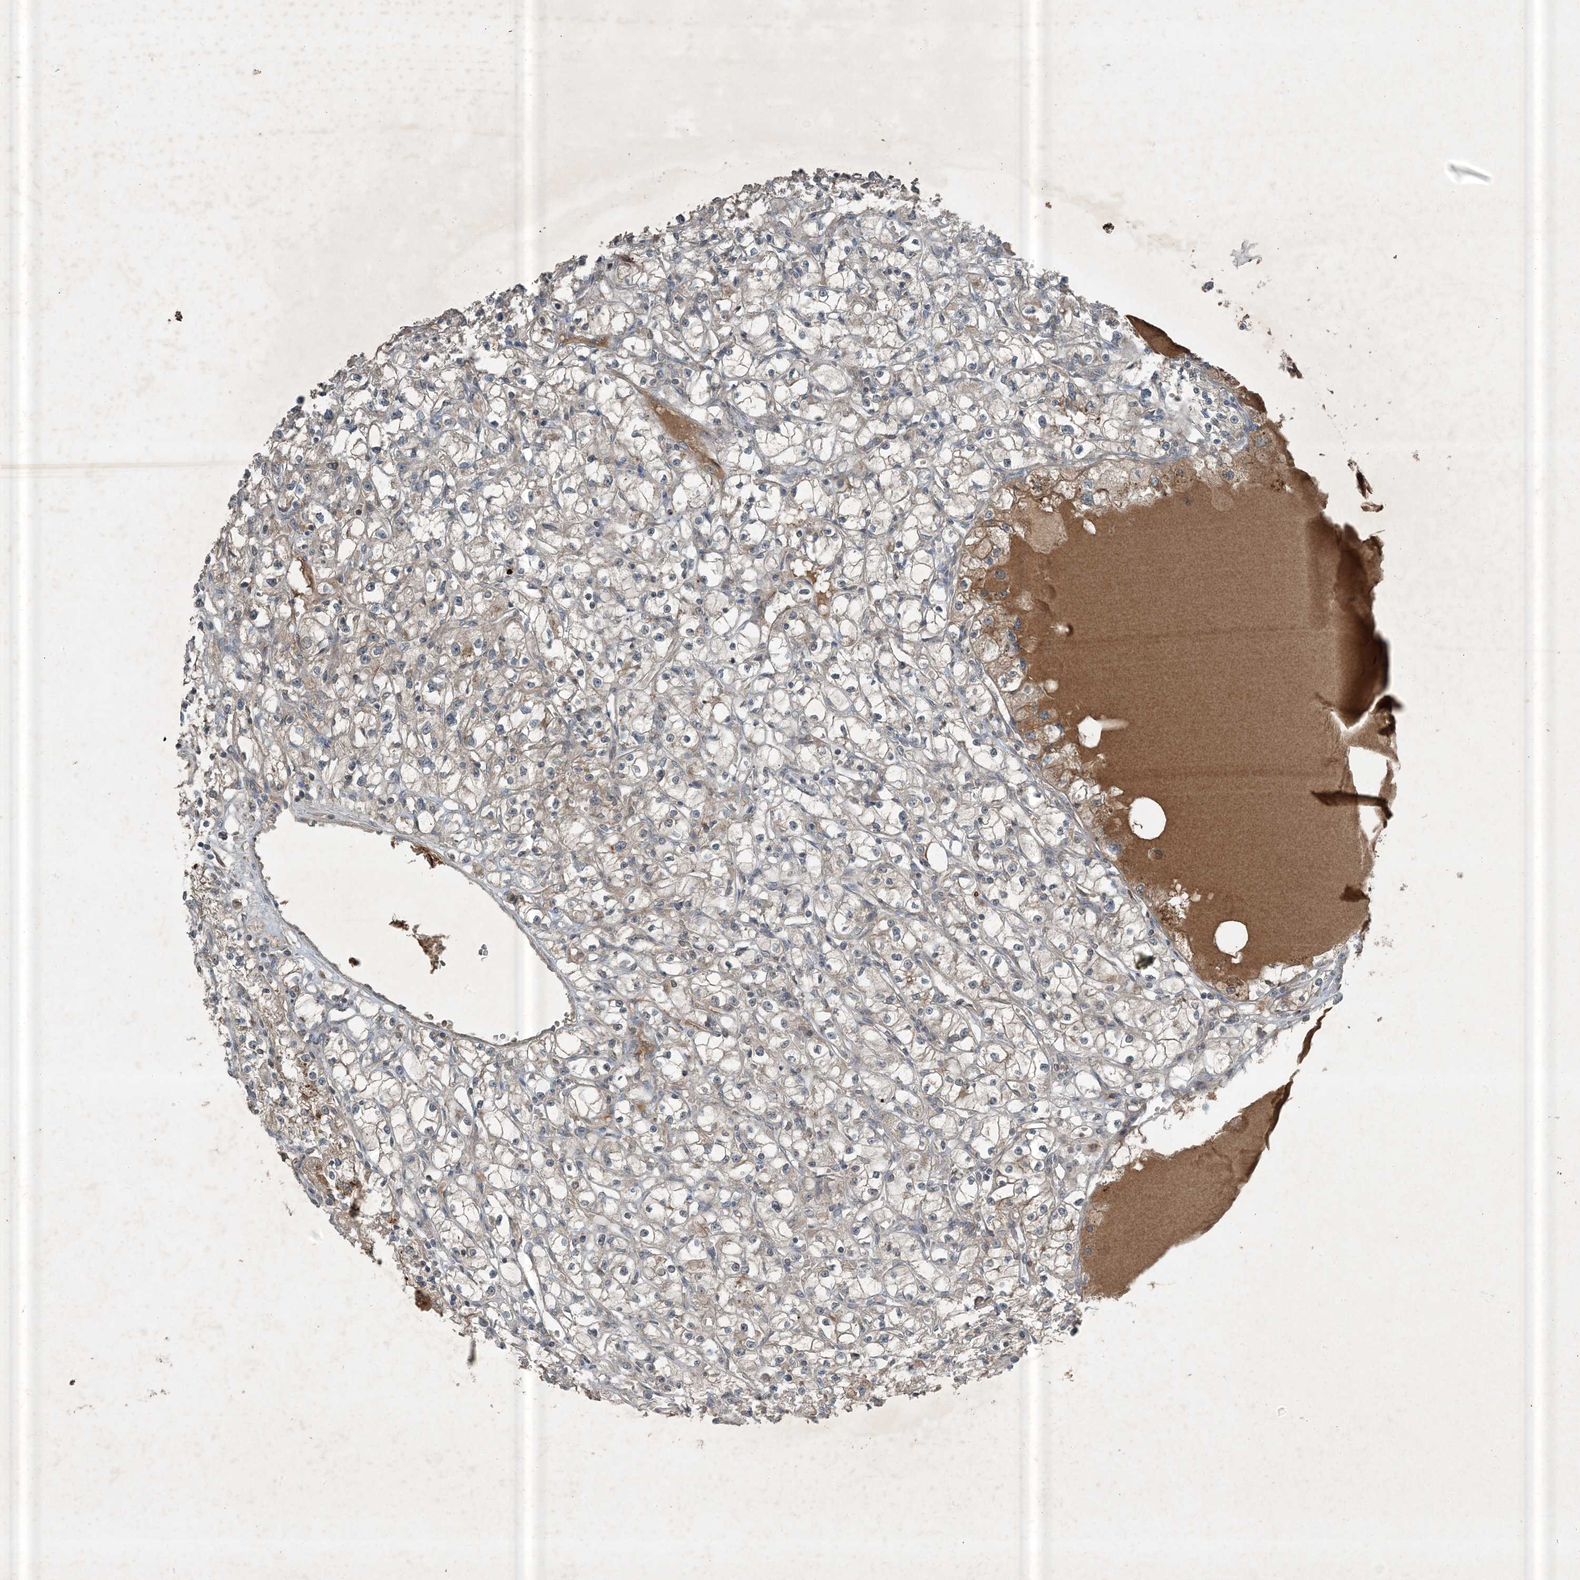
{"staining": {"intensity": "moderate", "quantity": "<25%", "location": "cytoplasmic/membranous"}, "tissue": "renal cancer", "cell_type": "Tumor cells", "image_type": "cancer", "snomed": [{"axis": "morphology", "description": "Adenocarcinoma, NOS"}, {"axis": "topography", "description": "Kidney"}], "caption": "This is a micrograph of IHC staining of renal adenocarcinoma, which shows moderate positivity in the cytoplasmic/membranous of tumor cells.", "gene": "MDN1", "patient": {"sex": "male", "age": 56}}